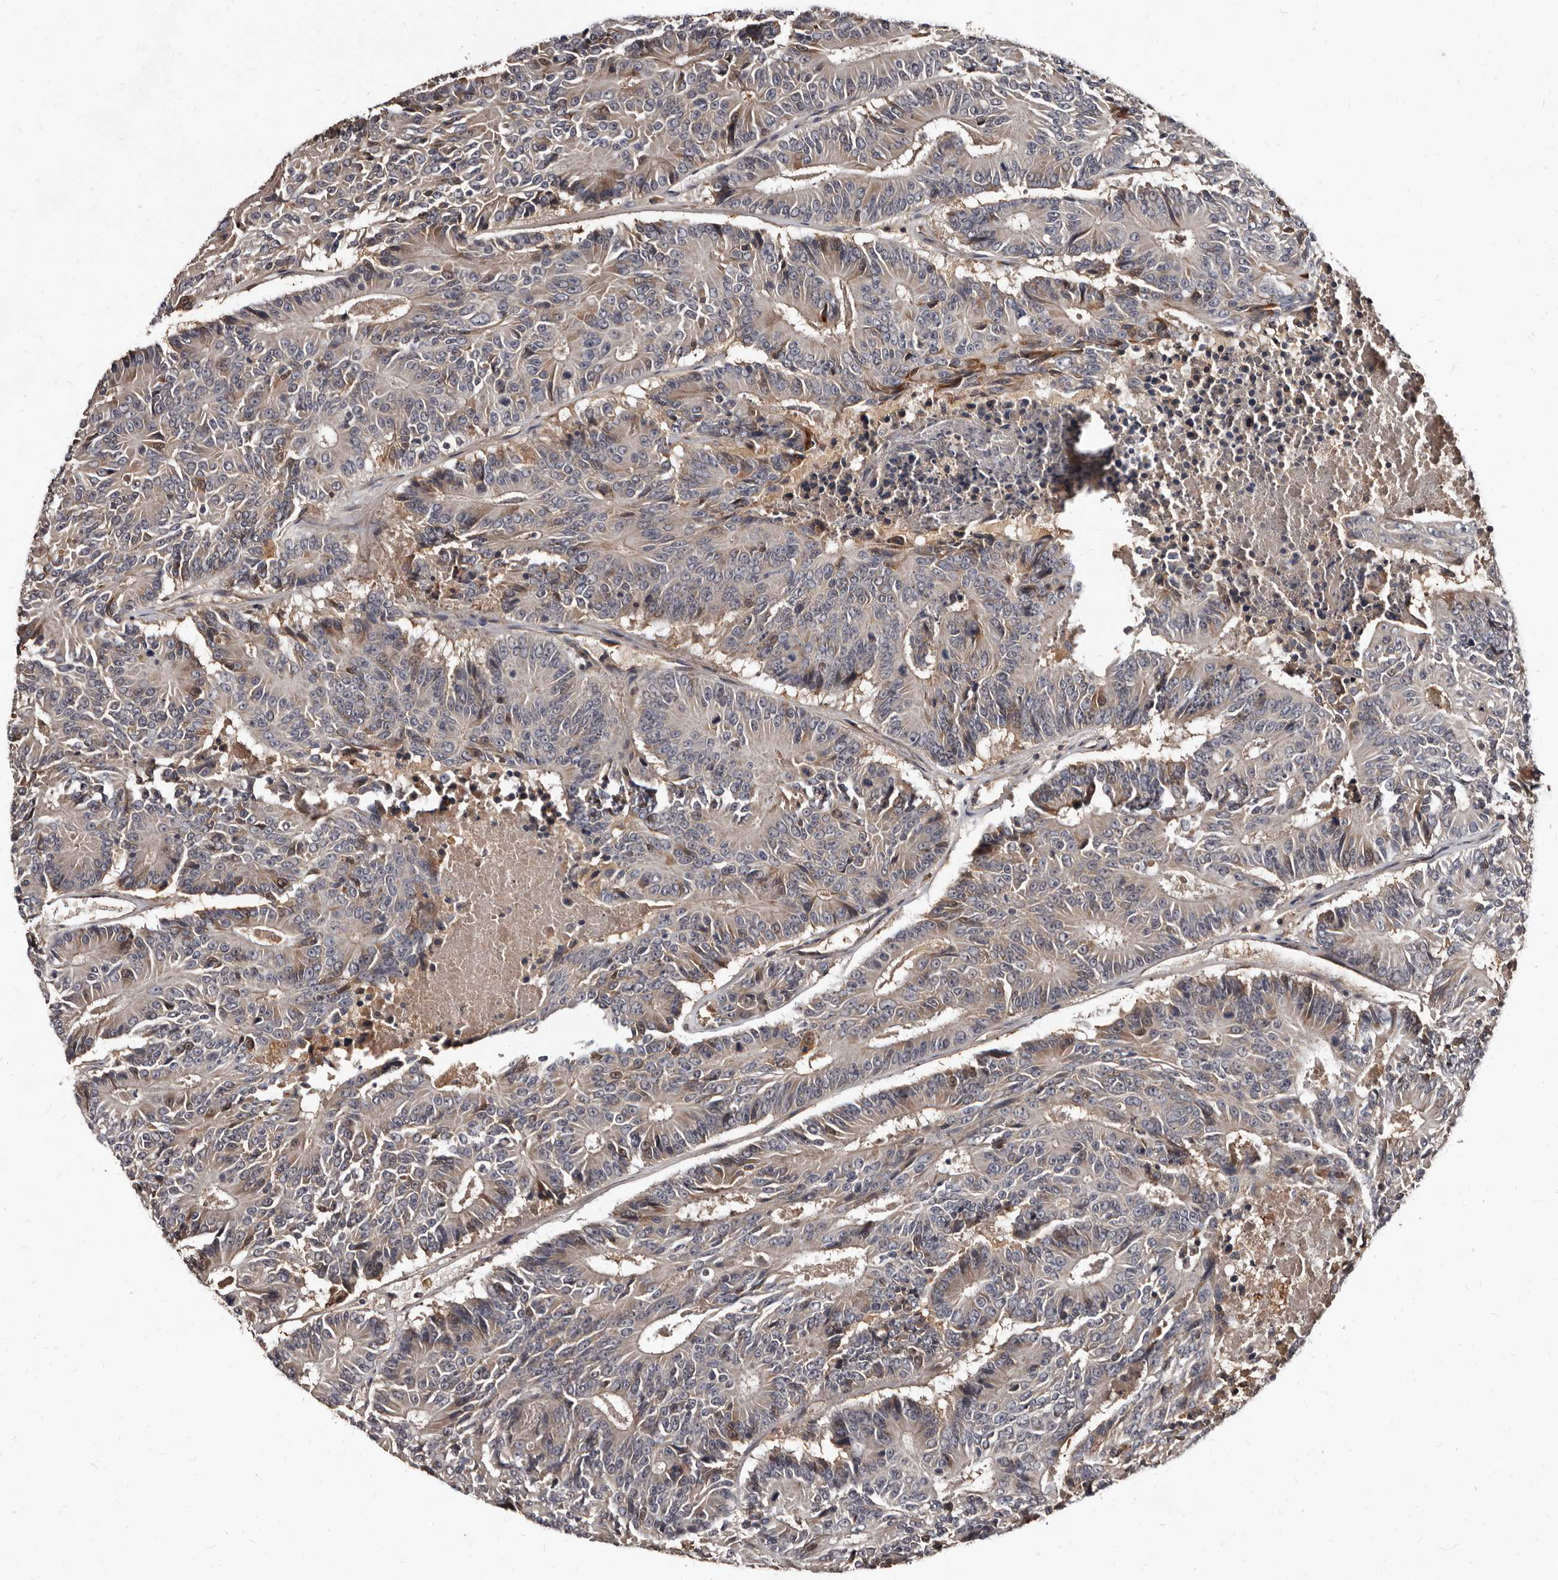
{"staining": {"intensity": "weak", "quantity": "<25%", "location": "cytoplasmic/membranous"}, "tissue": "colorectal cancer", "cell_type": "Tumor cells", "image_type": "cancer", "snomed": [{"axis": "morphology", "description": "Adenocarcinoma, NOS"}, {"axis": "topography", "description": "Colon"}], "caption": "Immunohistochemical staining of human colorectal cancer (adenocarcinoma) shows no significant expression in tumor cells.", "gene": "PMVK", "patient": {"sex": "male", "age": 83}}